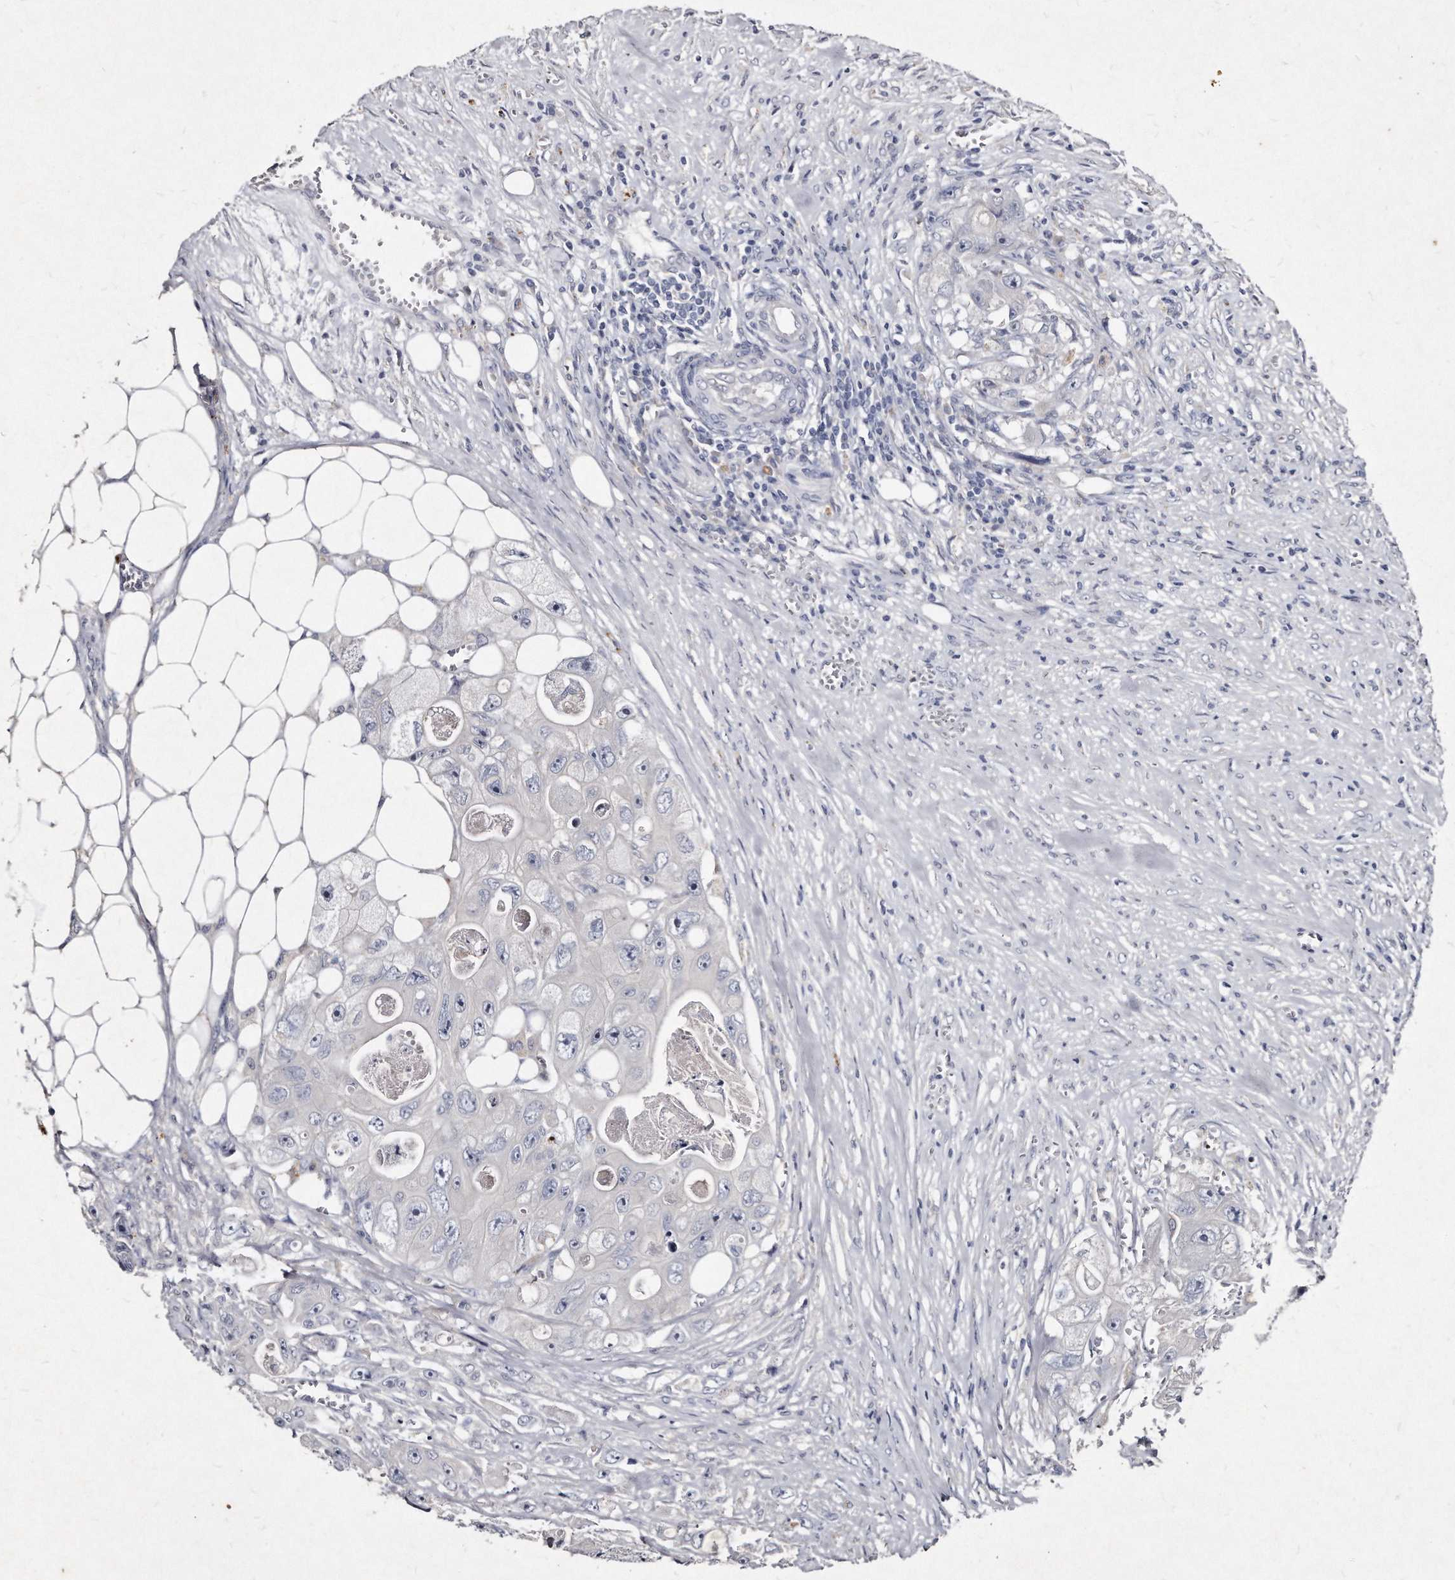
{"staining": {"intensity": "negative", "quantity": "none", "location": "none"}, "tissue": "colorectal cancer", "cell_type": "Tumor cells", "image_type": "cancer", "snomed": [{"axis": "morphology", "description": "Adenocarcinoma, NOS"}, {"axis": "topography", "description": "Colon"}], "caption": "Tumor cells show no significant expression in colorectal adenocarcinoma.", "gene": "KLHDC3", "patient": {"sex": "female", "age": 46}}